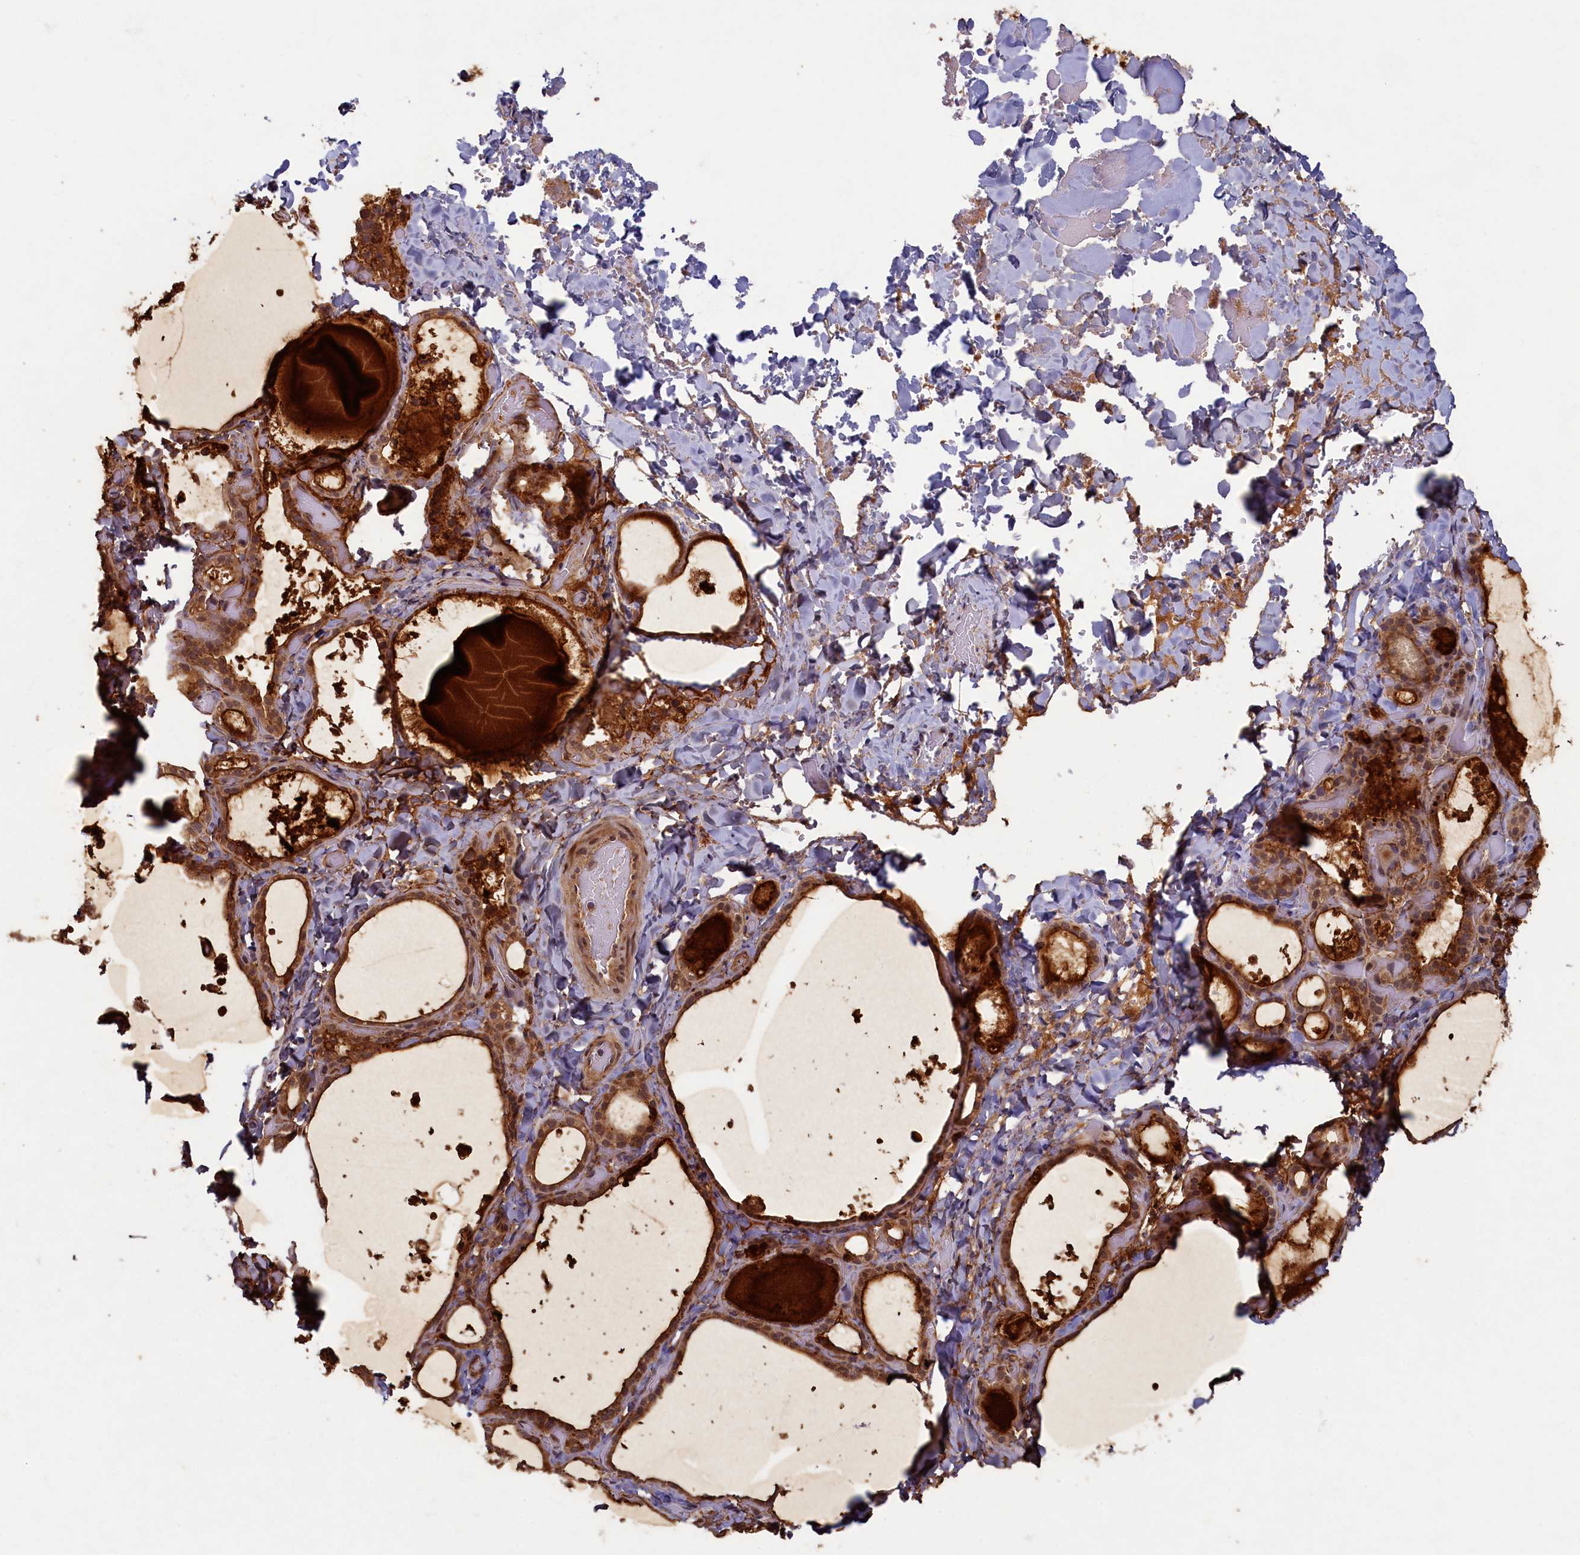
{"staining": {"intensity": "moderate", "quantity": "25%-75%", "location": "cytoplasmic/membranous,nuclear"}, "tissue": "thyroid gland", "cell_type": "Glandular cells", "image_type": "normal", "snomed": [{"axis": "morphology", "description": "Normal tissue, NOS"}, {"axis": "topography", "description": "Thyroid gland"}], "caption": "Thyroid gland was stained to show a protein in brown. There is medium levels of moderate cytoplasmic/membranous,nuclear positivity in about 25%-75% of glandular cells. Nuclei are stained in blue.", "gene": "BRCA1", "patient": {"sex": "female", "age": 44}}